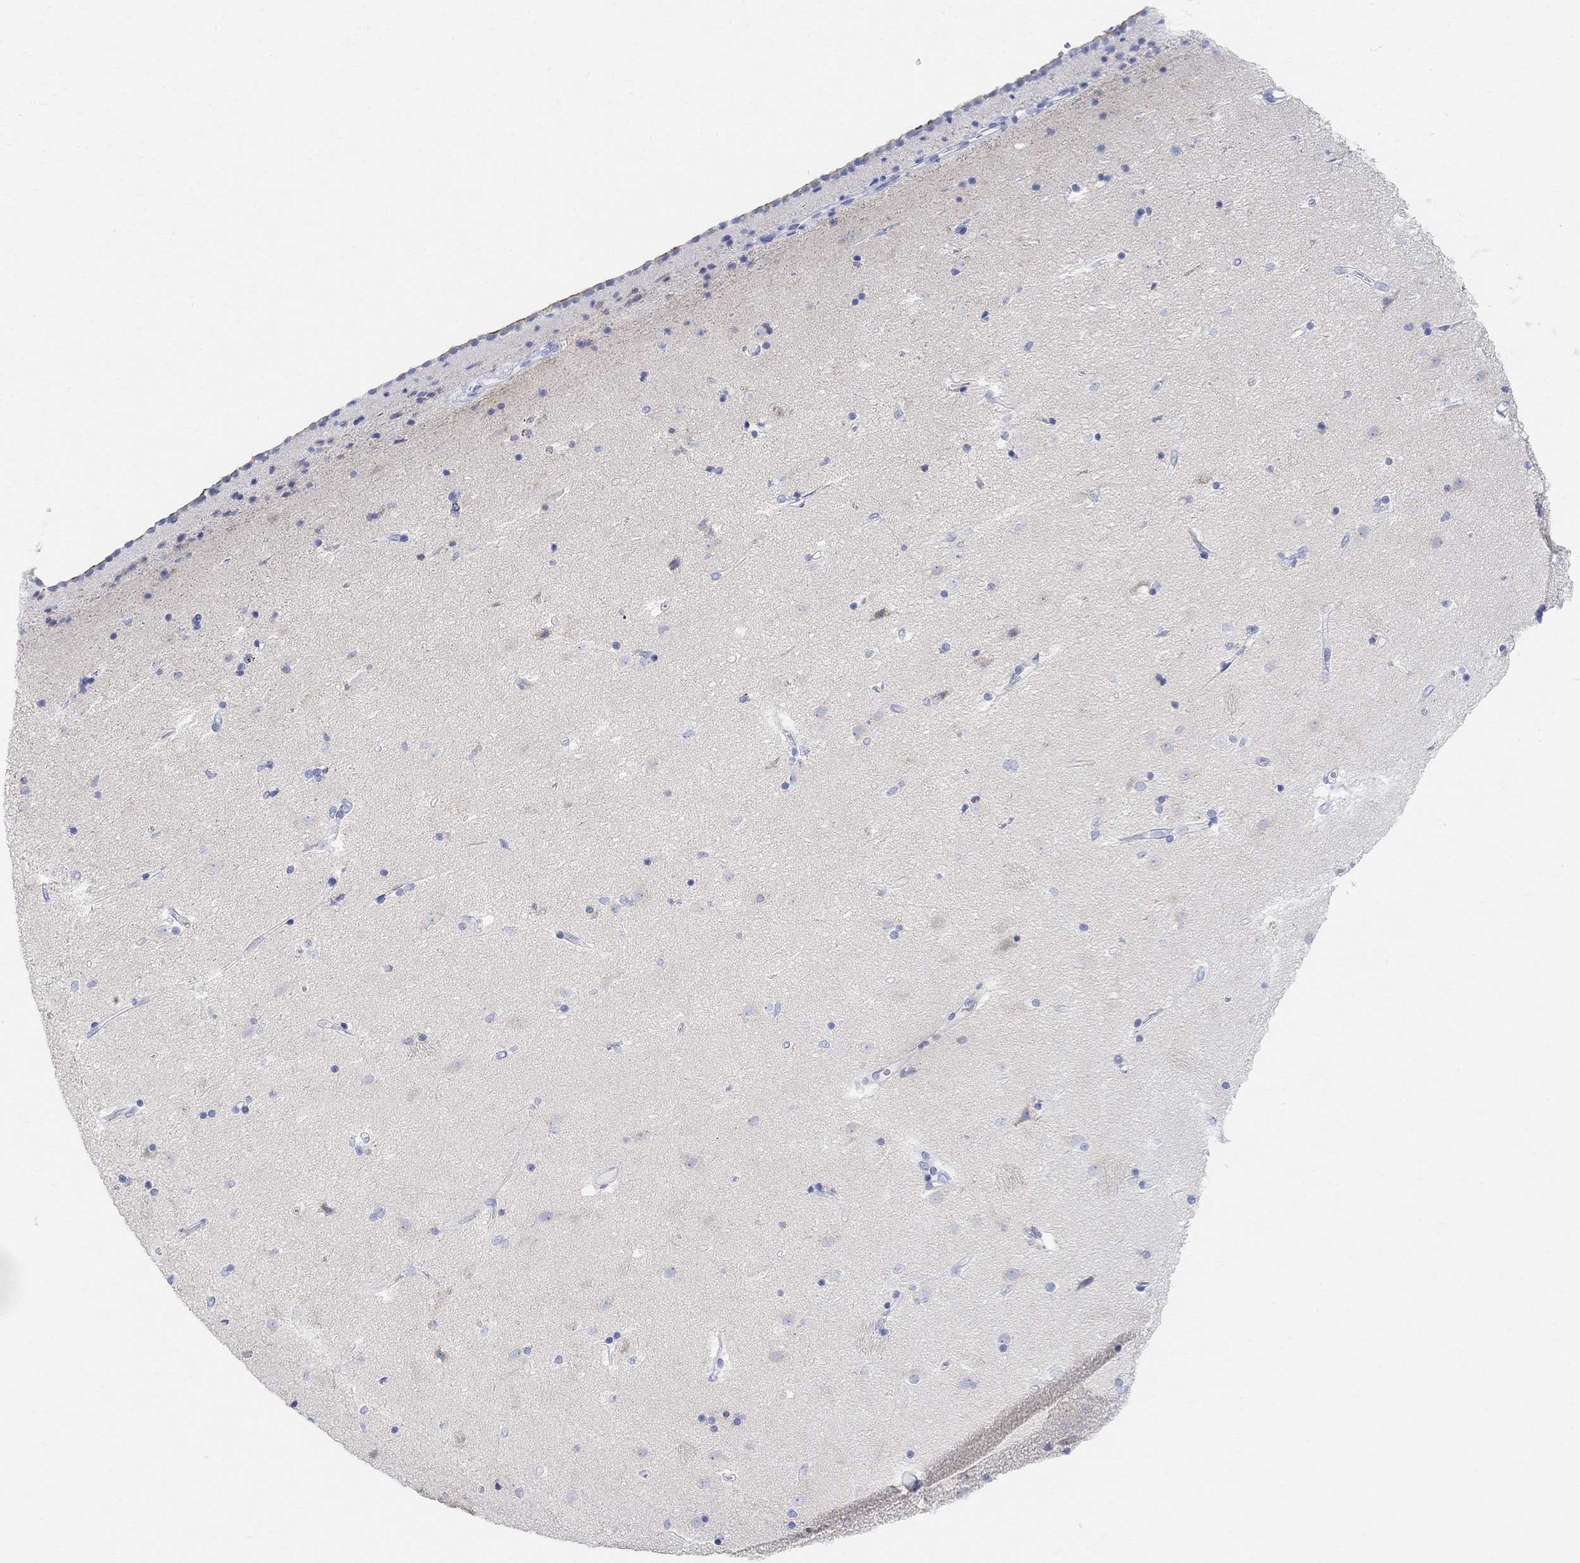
{"staining": {"intensity": "negative", "quantity": "none", "location": "none"}, "tissue": "caudate", "cell_type": "Glial cells", "image_type": "normal", "snomed": [{"axis": "morphology", "description": "Normal tissue, NOS"}, {"axis": "topography", "description": "Lateral ventricle wall"}], "caption": "Immunohistochemistry (IHC) histopathology image of unremarkable human caudate stained for a protein (brown), which exhibits no expression in glial cells. (DAB (3,3'-diaminobenzidine) IHC with hematoxylin counter stain).", "gene": "RETNLB", "patient": {"sex": "female", "age": 71}}